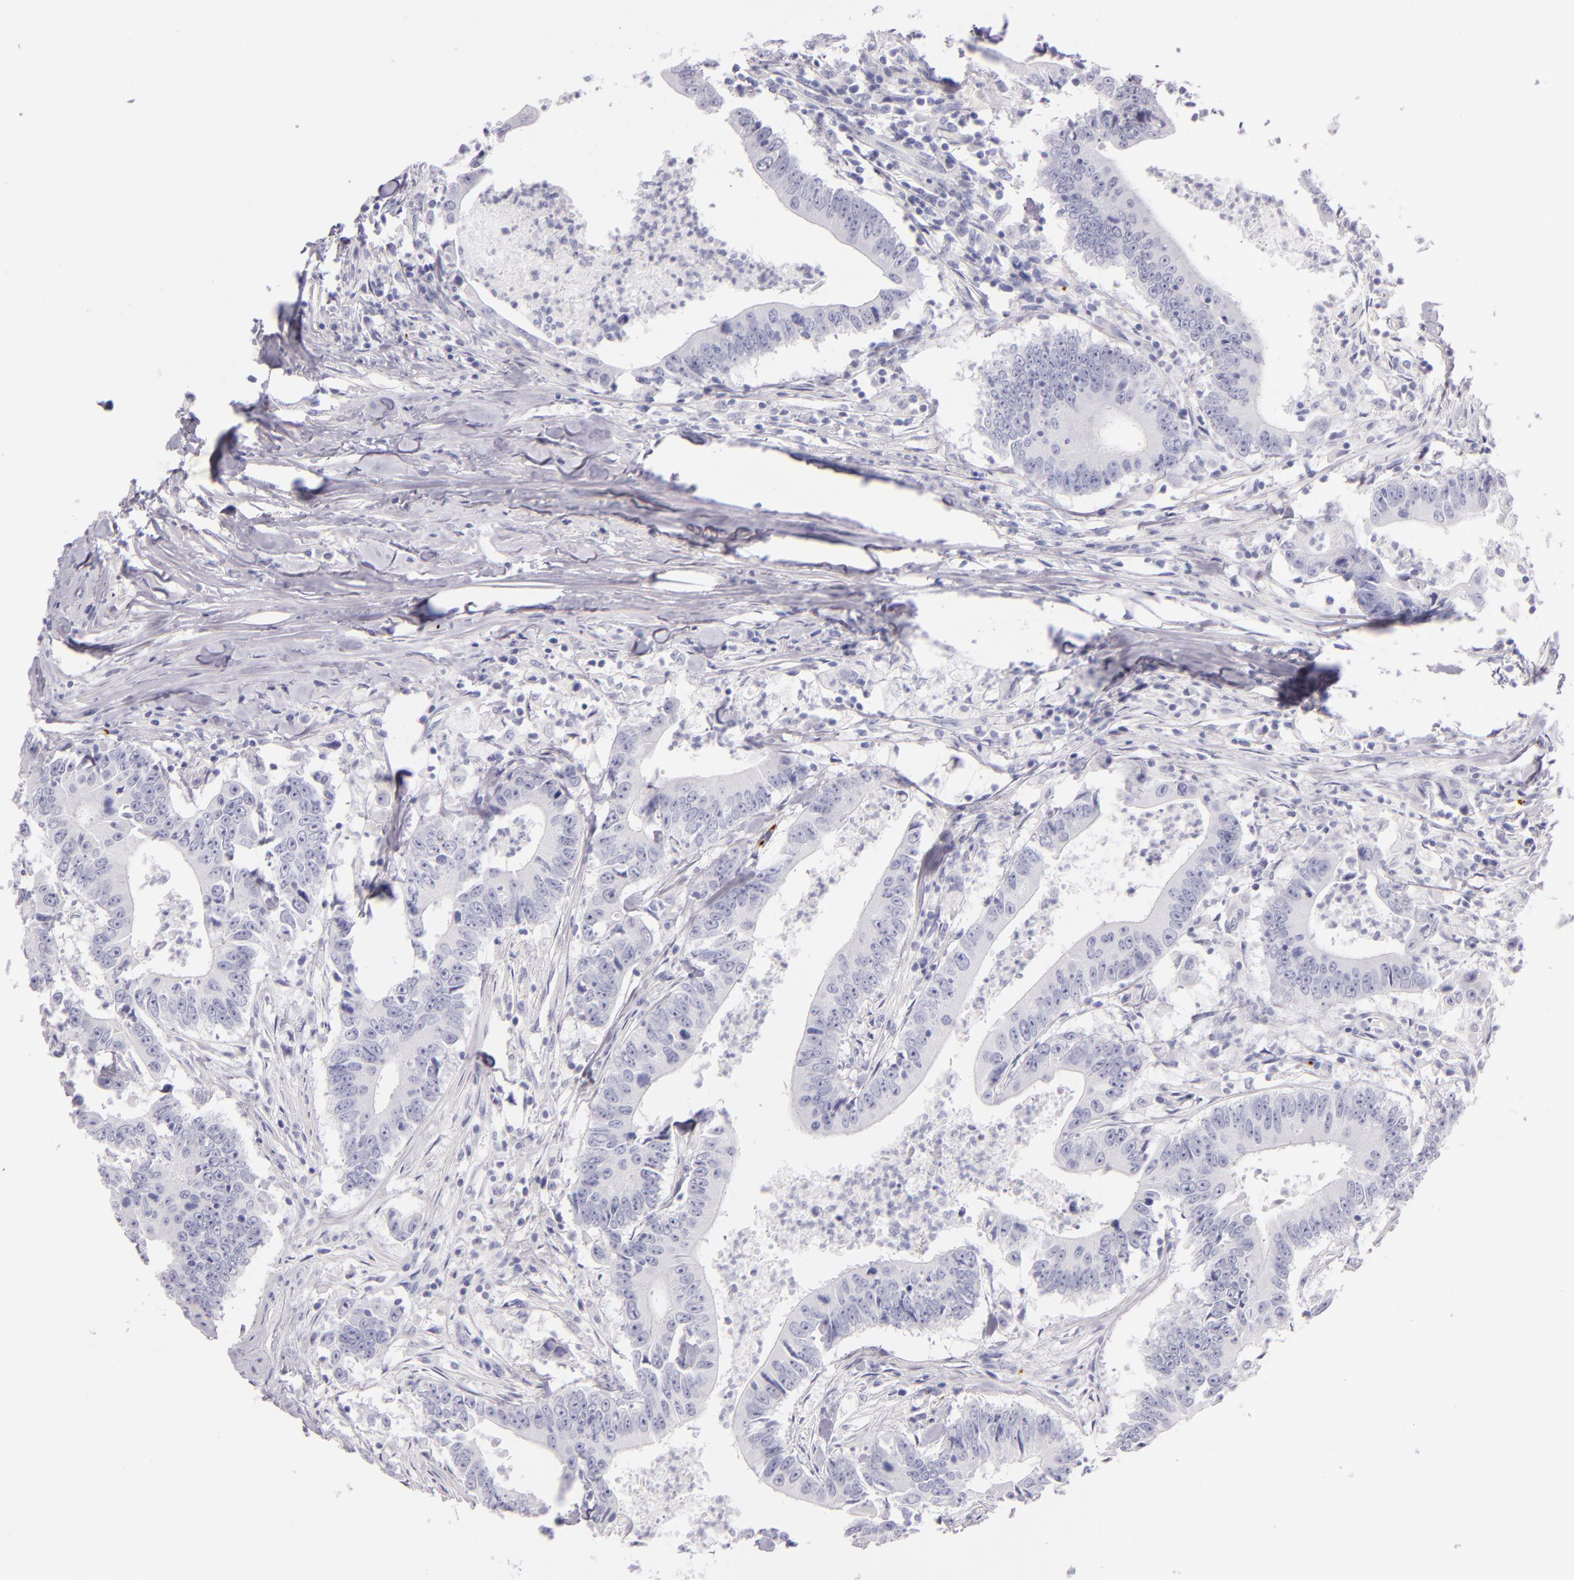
{"staining": {"intensity": "negative", "quantity": "none", "location": "none"}, "tissue": "colorectal cancer", "cell_type": "Tumor cells", "image_type": "cancer", "snomed": [{"axis": "morphology", "description": "Adenocarcinoma, NOS"}, {"axis": "topography", "description": "Colon"}], "caption": "Immunohistochemistry micrograph of neoplastic tissue: colorectal cancer (adenocarcinoma) stained with DAB reveals no significant protein staining in tumor cells.", "gene": "GP1BA", "patient": {"sex": "male", "age": 55}}